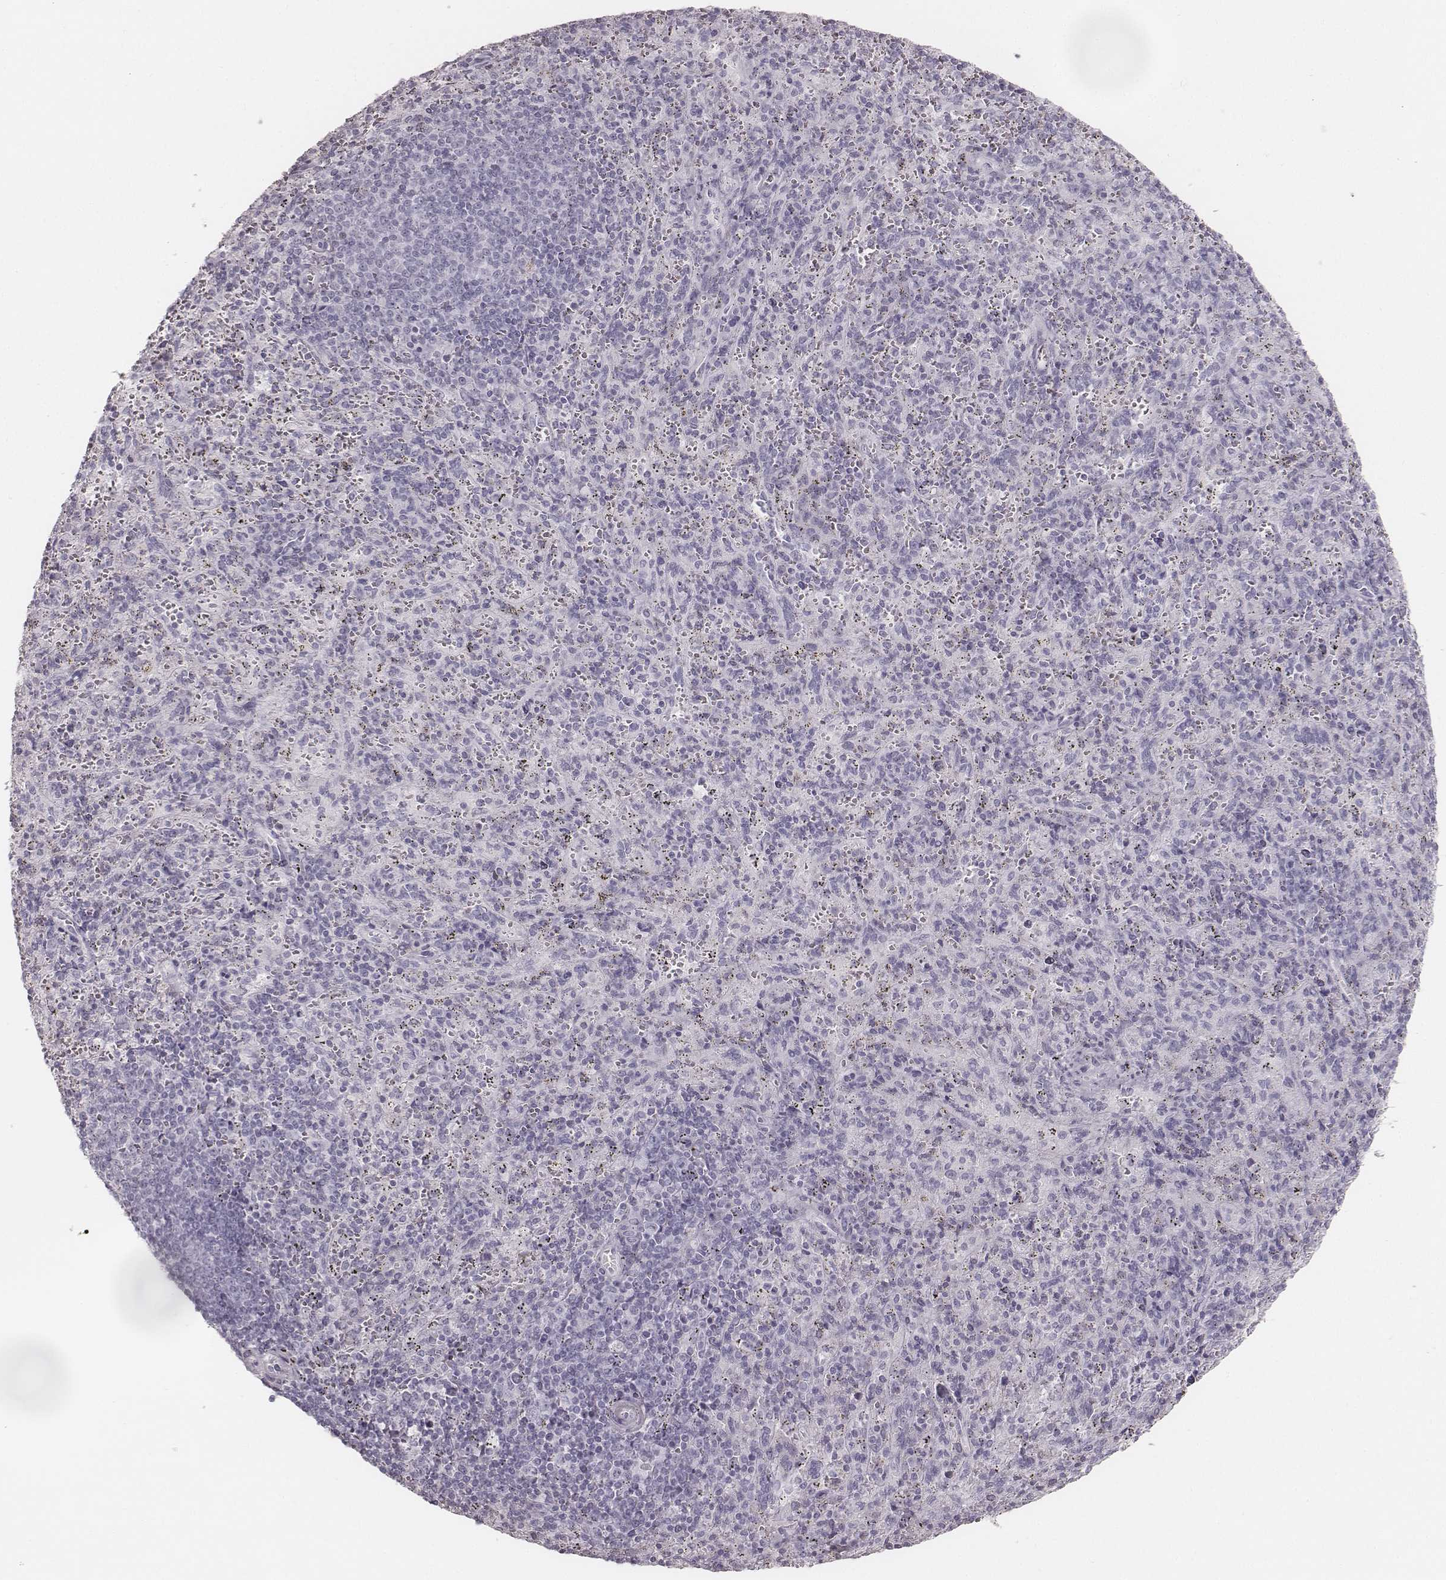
{"staining": {"intensity": "negative", "quantity": "none", "location": "none"}, "tissue": "spleen", "cell_type": "Cells in red pulp", "image_type": "normal", "snomed": [{"axis": "morphology", "description": "Normal tissue, NOS"}, {"axis": "topography", "description": "Spleen"}], "caption": "Immunohistochemistry of benign human spleen exhibits no expression in cells in red pulp. The staining is performed using DAB brown chromogen with nuclei counter-stained in using hematoxylin.", "gene": "KRT34", "patient": {"sex": "male", "age": 57}}